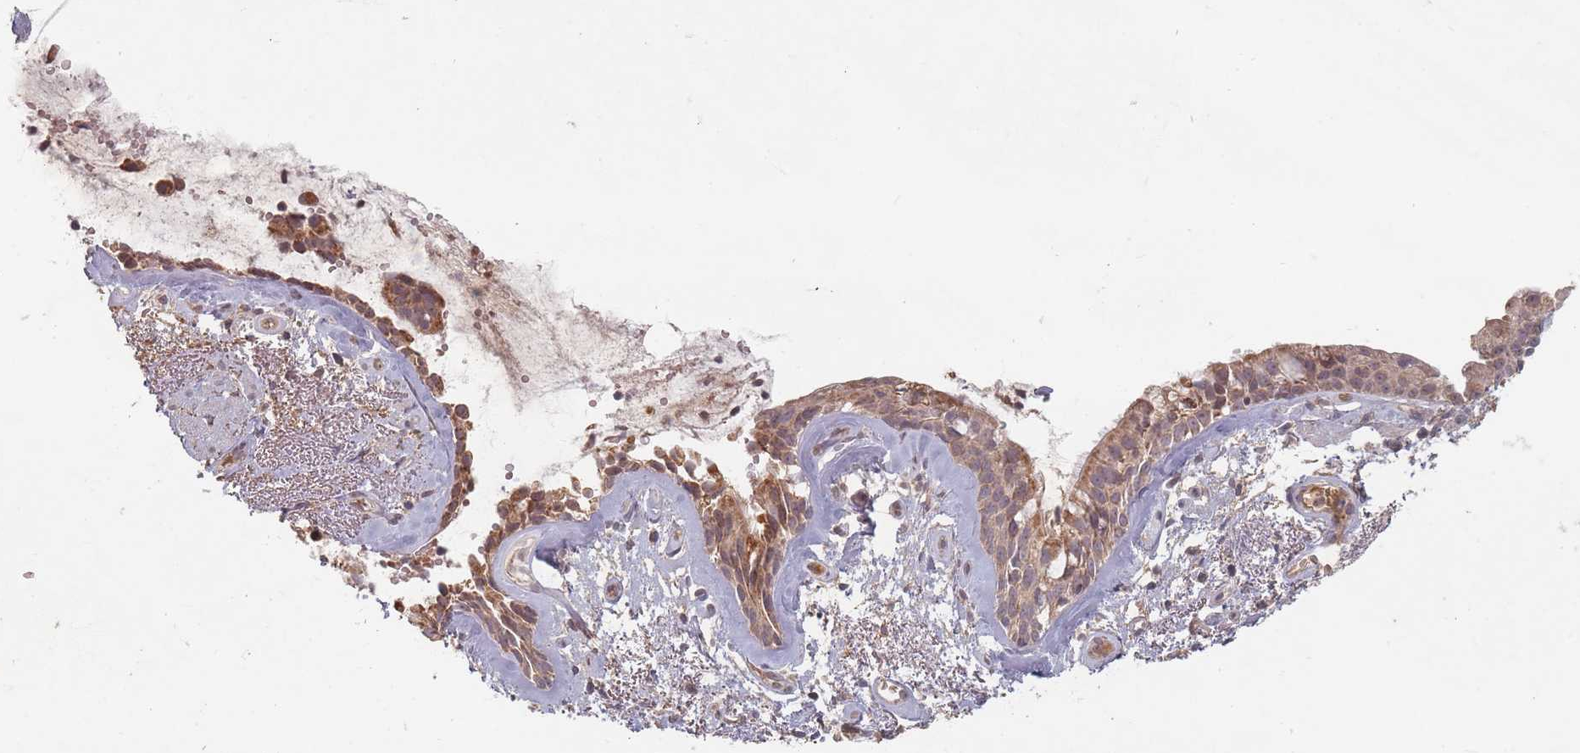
{"staining": {"intensity": "moderate", "quantity": ">75%", "location": "cytoplasmic/membranous"}, "tissue": "bronchus", "cell_type": "Respiratory epithelial cells", "image_type": "normal", "snomed": [{"axis": "morphology", "description": "Normal tissue, NOS"}, {"axis": "topography", "description": "Cartilage tissue"}, {"axis": "topography", "description": "Bronchus"}], "caption": "Brown immunohistochemical staining in normal human bronchus demonstrates moderate cytoplasmic/membranous staining in approximately >75% of respiratory epithelial cells. Using DAB (brown) and hematoxylin (blue) stains, captured at high magnification using brightfield microscopy.", "gene": "OR2M4", "patient": {"sex": "female", "age": 66}}